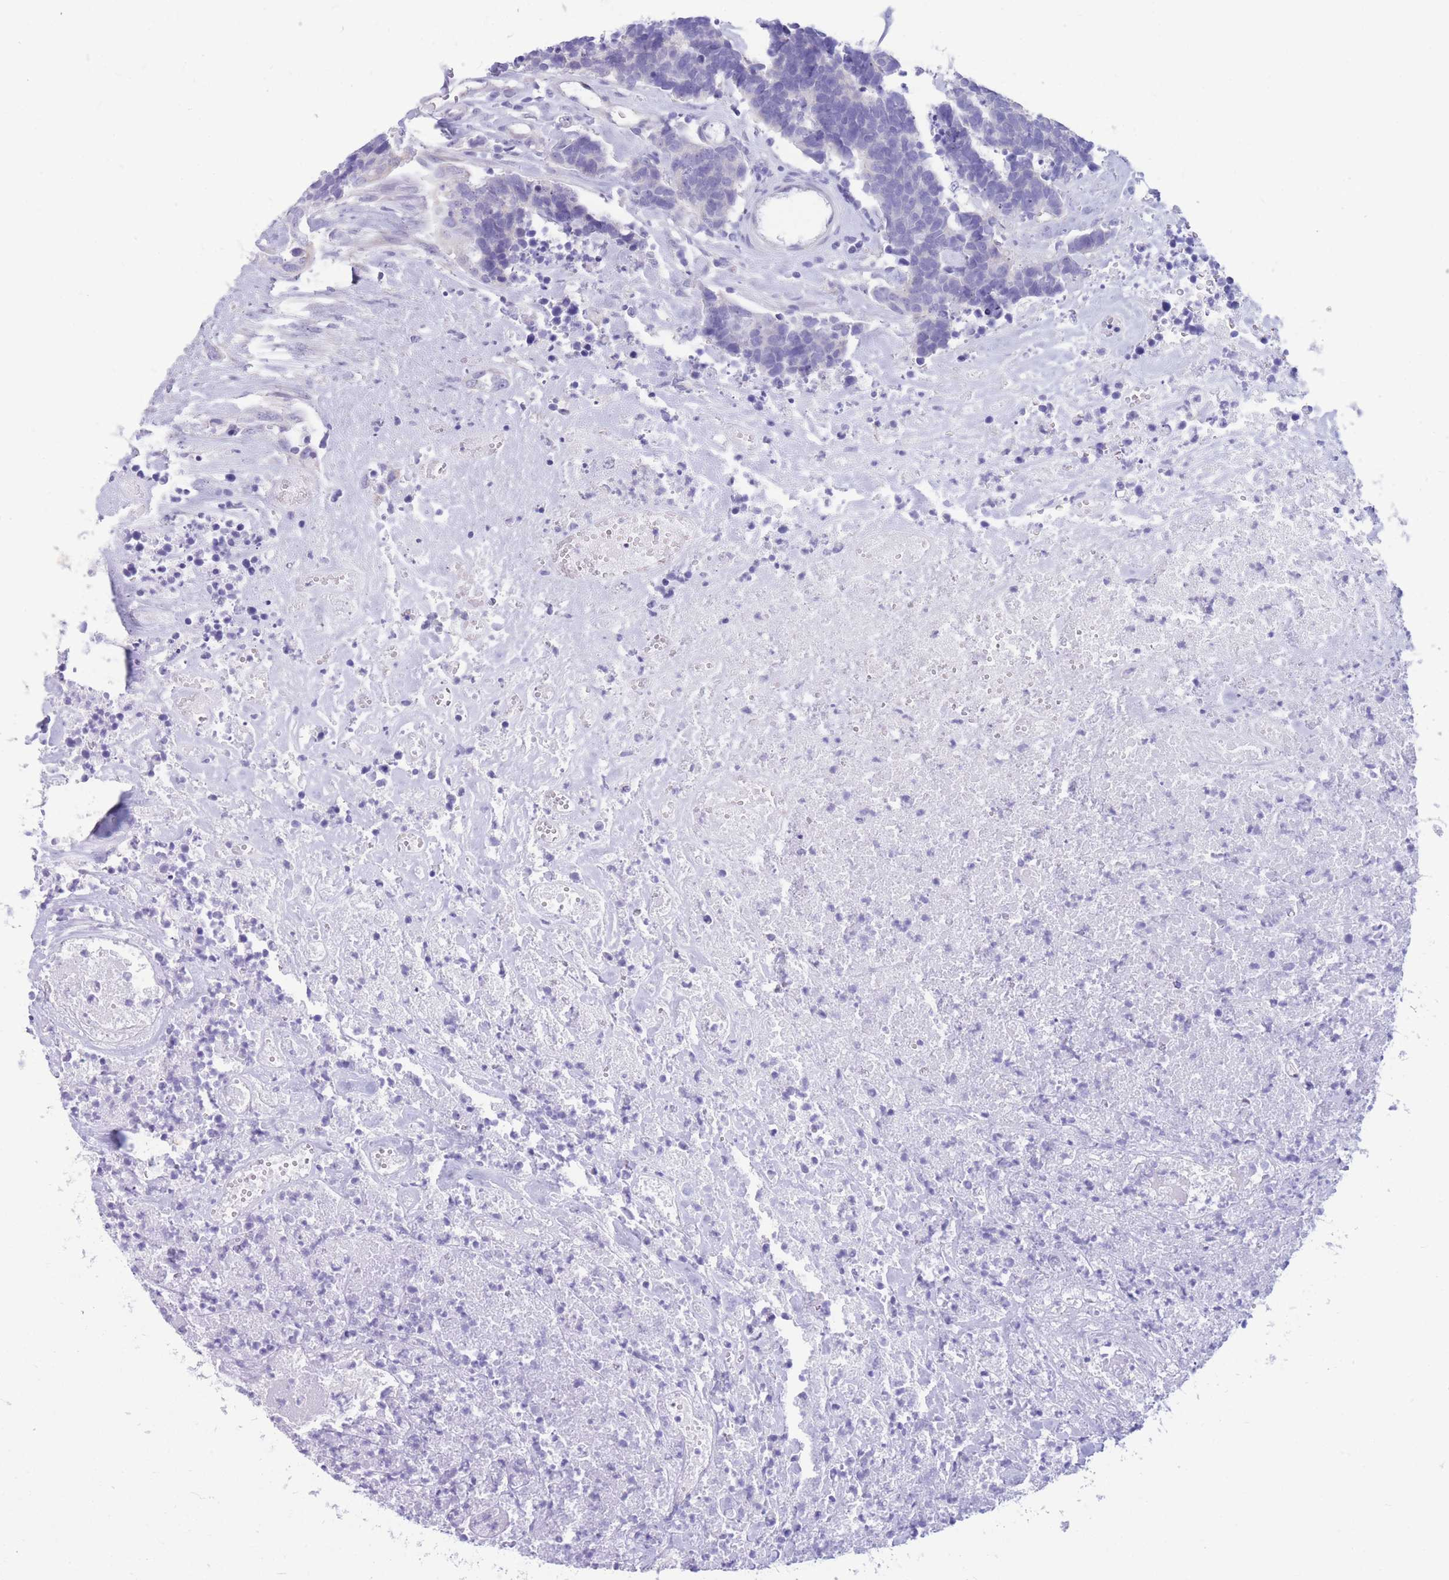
{"staining": {"intensity": "negative", "quantity": "none", "location": "none"}, "tissue": "carcinoid", "cell_type": "Tumor cells", "image_type": "cancer", "snomed": [{"axis": "morphology", "description": "Carcinoma, NOS"}, {"axis": "morphology", "description": "Carcinoid, malignant, NOS"}, {"axis": "topography", "description": "Urinary bladder"}], "caption": "Immunohistochemistry (IHC) histopathology image of neoplastic tissue: carcinoma stained with DAB demonstrates no significant protein positivity in tumor cells. (DAB immunohistochemistry (IHC) visualized using brightfield microscopy, high magnification).", "gene": "ZNF311", "patient": {"sex": "male", "age": 57}}